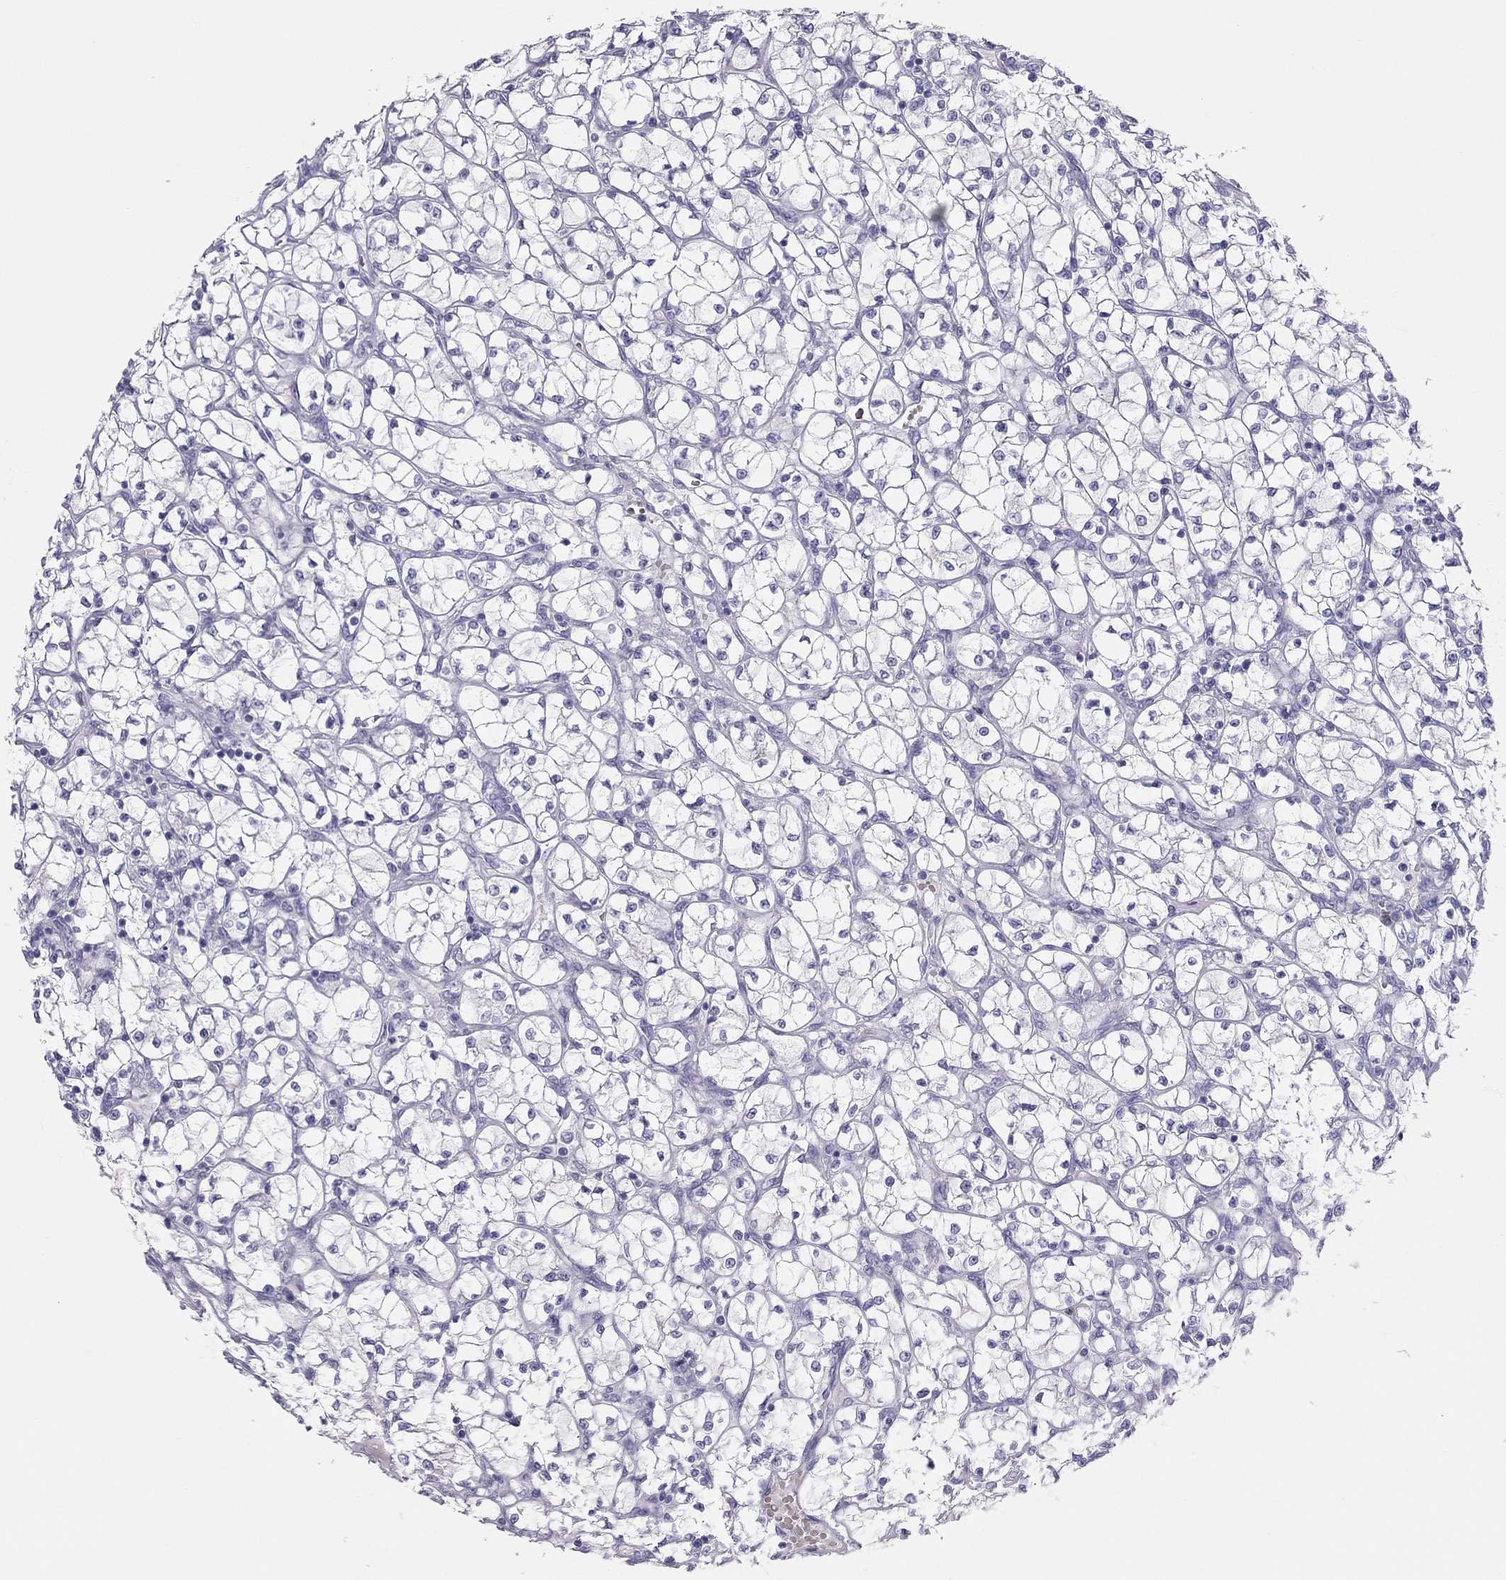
{"staining": {"intensity": "negative", "quantity": "none", "location": "none"}, "tissue": "renal cancer", "cell_type": "Tumor cells", "image_type": "cancer", "snomed": [{"axis": "morphology", "description": "Adenocarcinoma, NOS"}, {"axis": "topography", "description": "Kidney"}], "caption": "A high-resolution micrograph shows immunohistochemistry staining of renal cancer, which reveals no significant positivity in tumor cells.", "gene": "TSHB", "patient": {"sex": "female", "age": 64}}